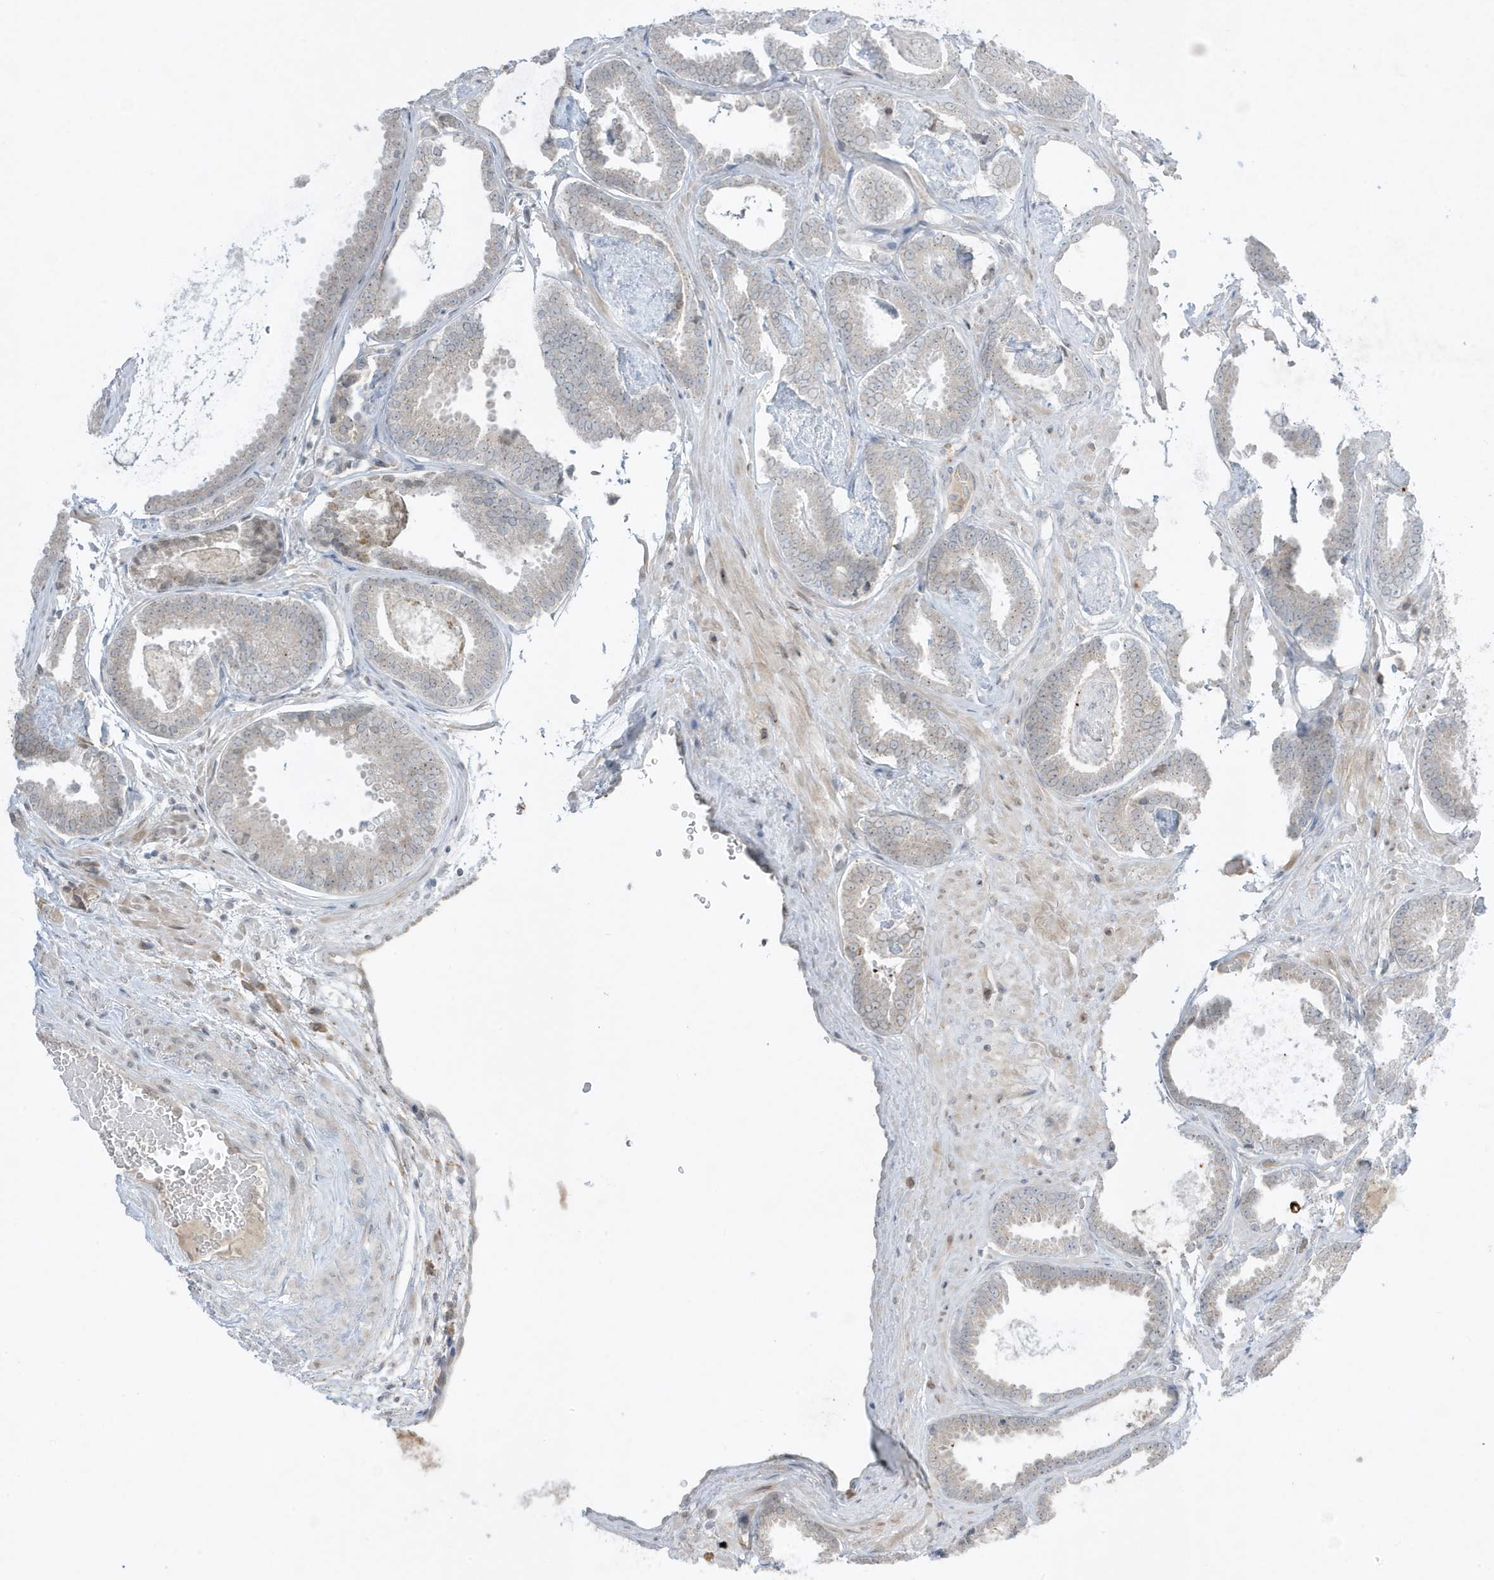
{"staining": {"intensity": "negative", "quantity": "none", "location": "none"}, "tissue": "prostate cancer", "cell_type": "Tumor cells", "image_type": "cancer", "snomed": [{"axis": "morphology", "description": "Adenocarcinoma, Low grade"}, {"axis": "topography", "description": "Prostate"}], "caption": "A high-resolution photomicrograph shows immunohistochemistry staining of prostate cancer (adenocarcinoma (low-grade)), which displays no significant staining in tumor cells.", "gene": "FNDC1", "patient": {"sex": "male", "age": 71}}